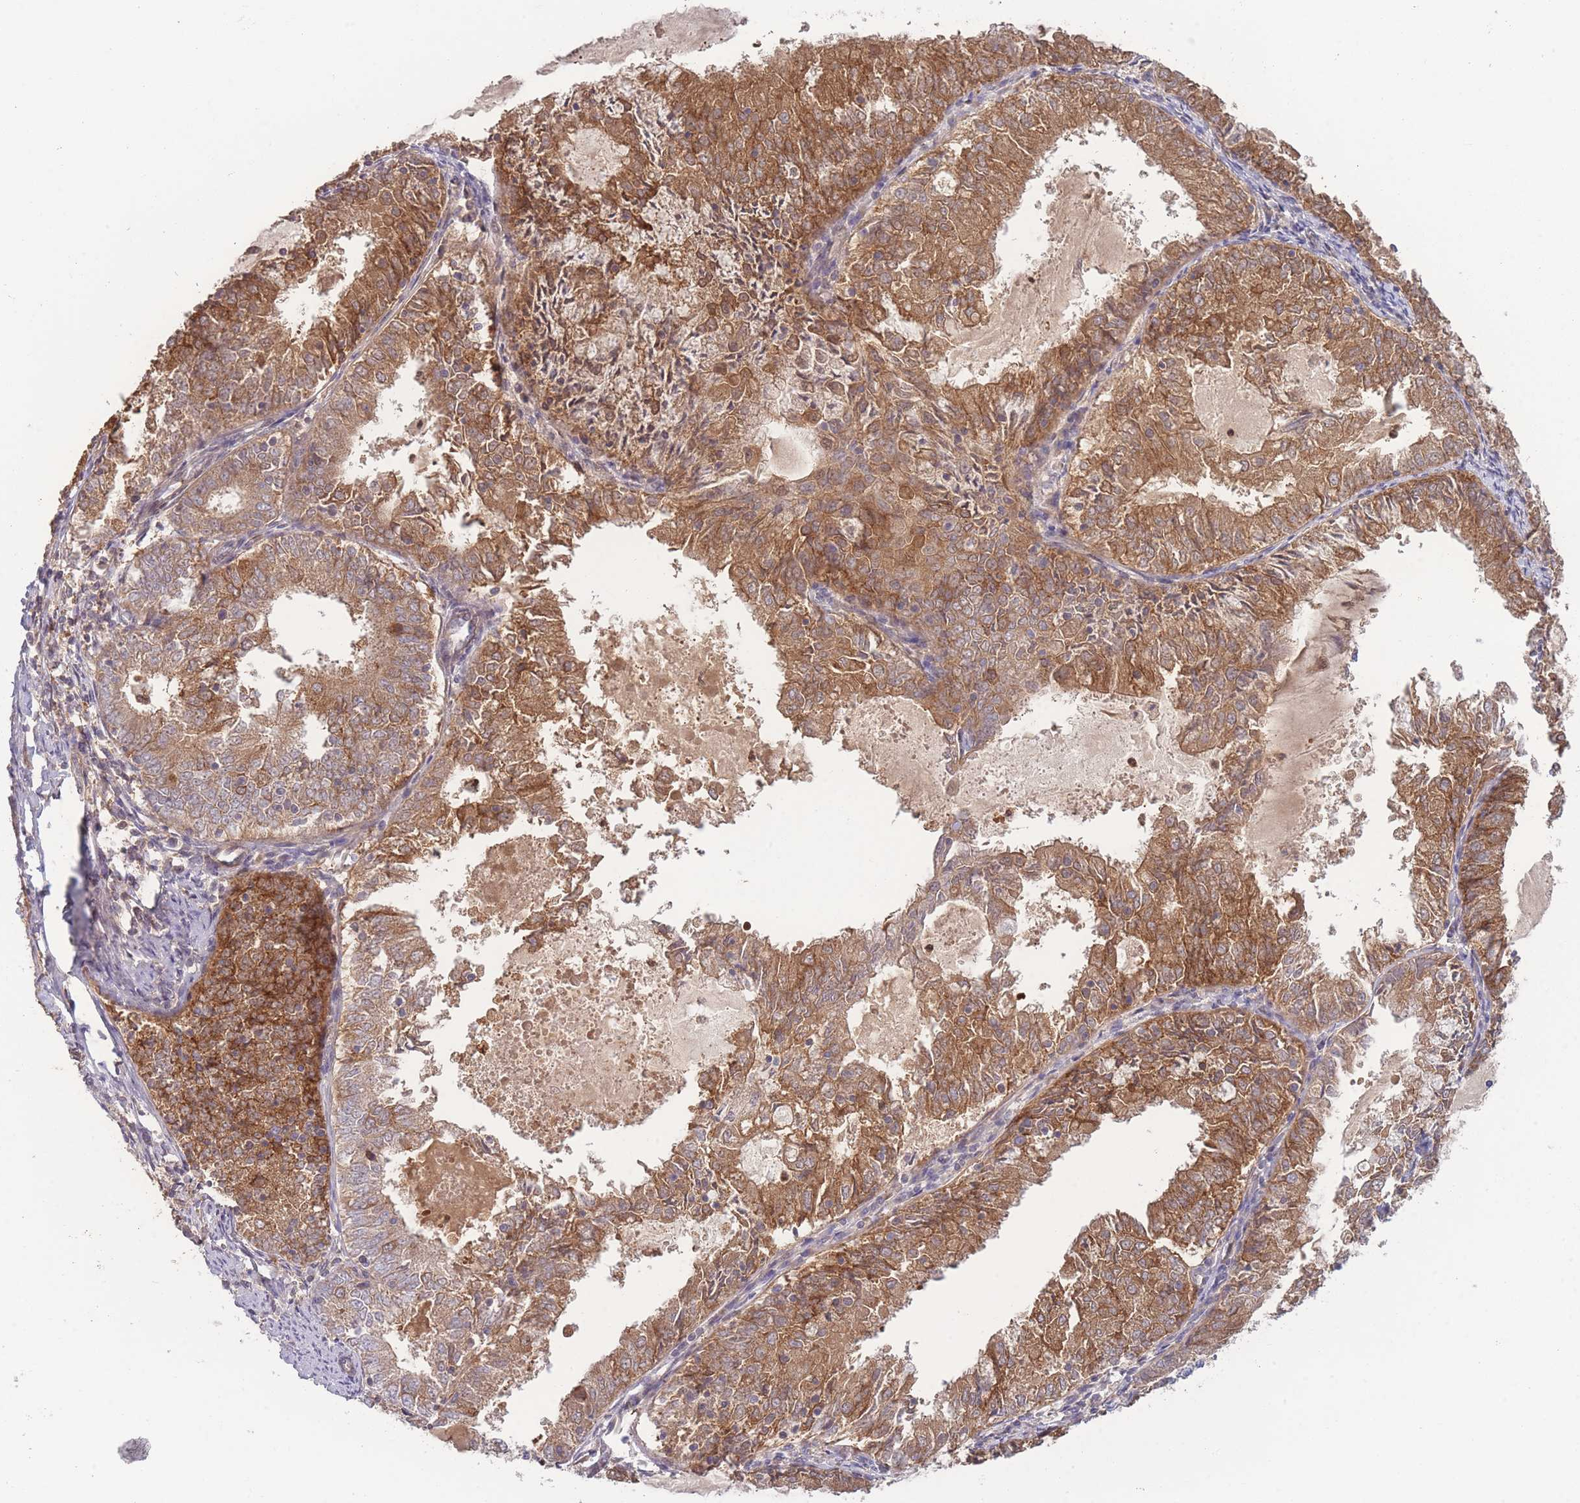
{"staining": {"intensity": "strong", "quantity": ">75%", "location": "cytoplasmic/membranous"}, "tissue": "endometrial cancer", "cell_type": "Tumor cells", "image_type": "cancer", "snomed": [{"axis": "morphology", "description": "Adenocarcinoma, NOS"}, {"axis": "topography", "description": "Endometrium"}], "caption": "A high amount of strong cytoplasmic/membranous expression is present in approximately >75% of tumor cells in endometrial cancer tissue.", "gene": "STEAP3", "patient": {"sex": "female", "age": 57}}